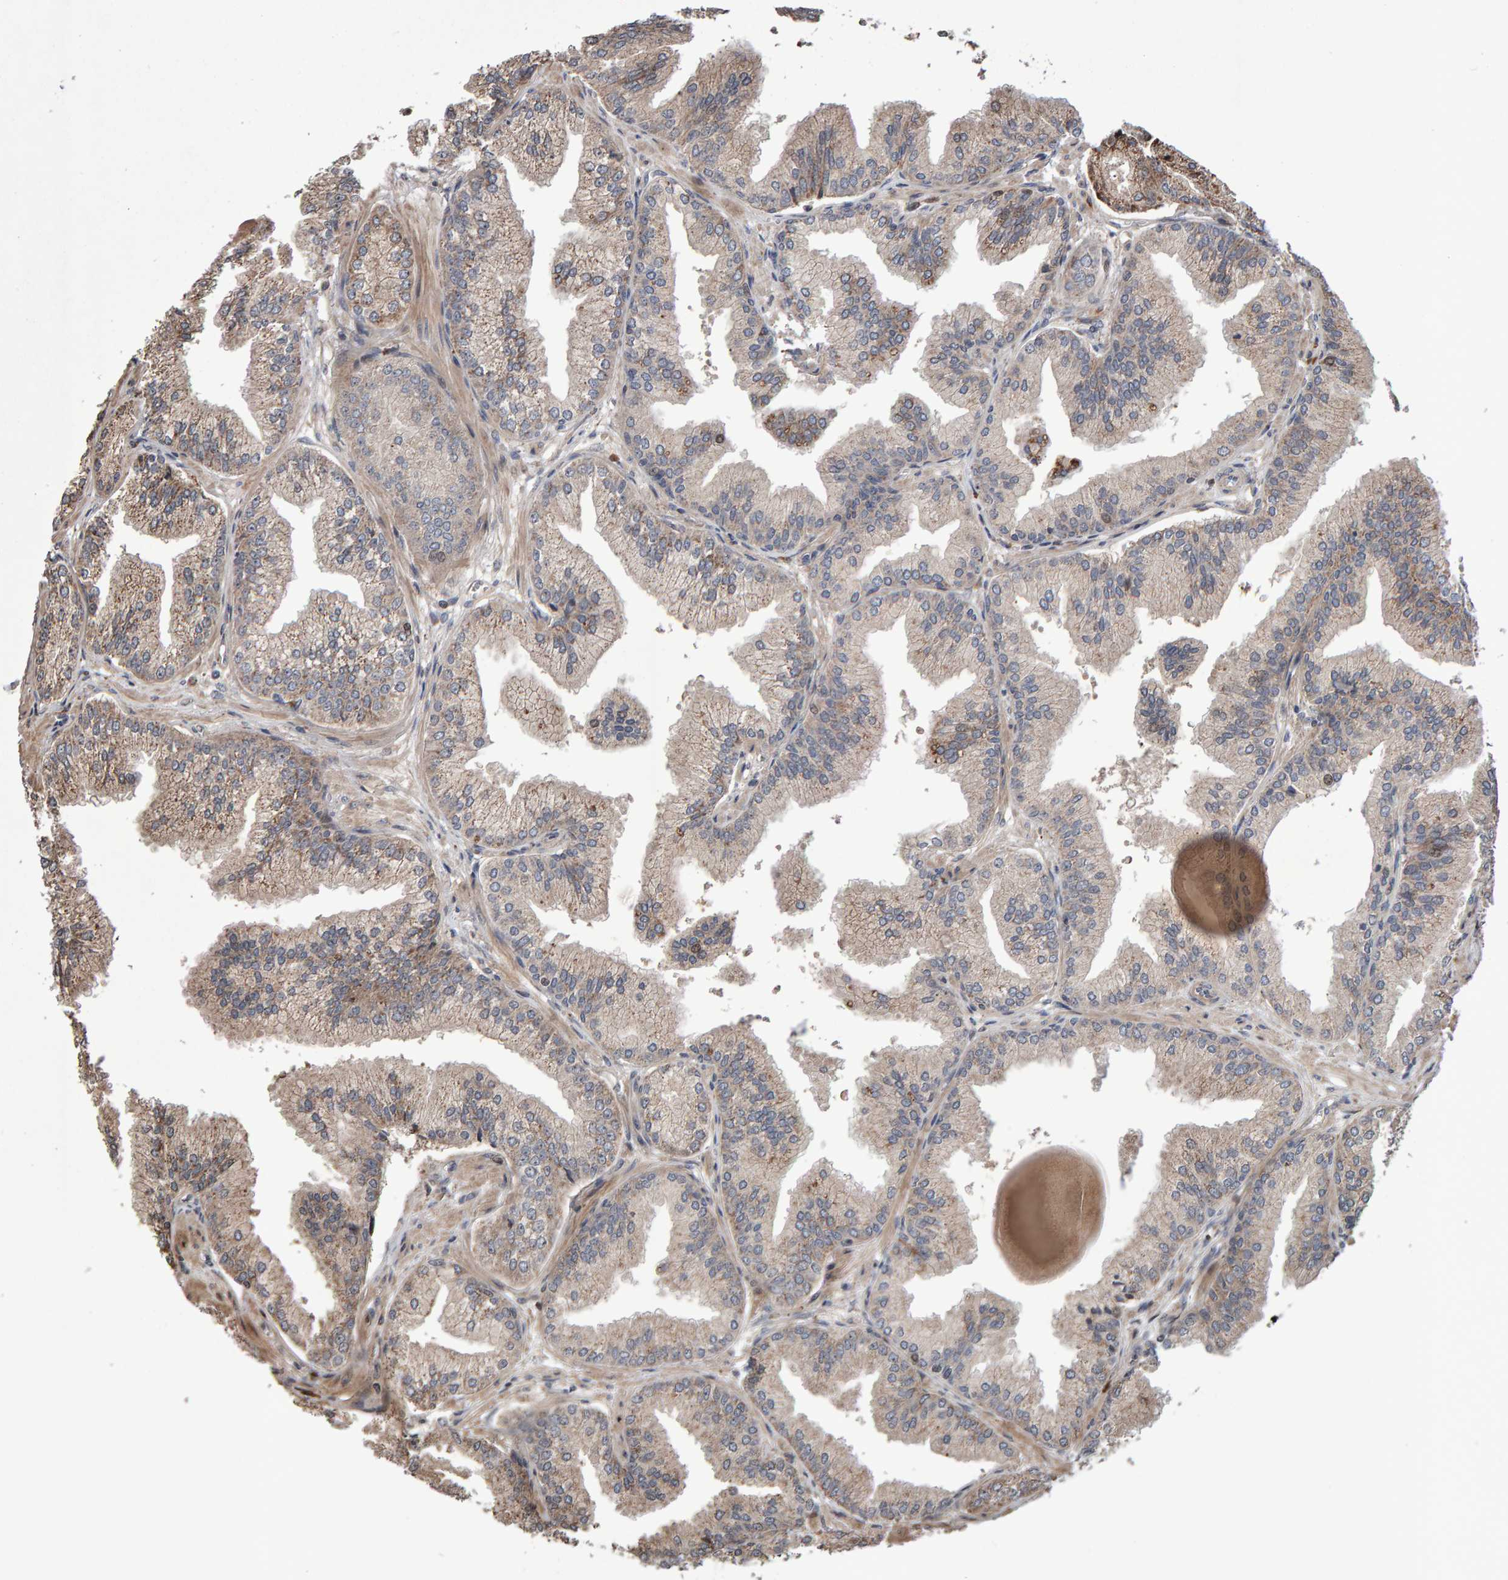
{"staining": {"intensity": "weak", "quantity": ">75%", "location": "cytoplasmic/membranous"}, "tissue": "prostate cancer", "cell_type": "Tumor cells", "image_type": "cancer", "snomed": [{"axis": "morphology", "description": "Adenocarcinoma, Low grade"}, {"axis": "topography", "description": "Prostate"}], "caption": "This is an image of IHC staining of low-grade adenocarcinoma (prostate), which shows weak expression in the cytoplasmic/membranous of tumor cells.", "gene": "PECR", "patient": {"sex": "male", "age": 52}}